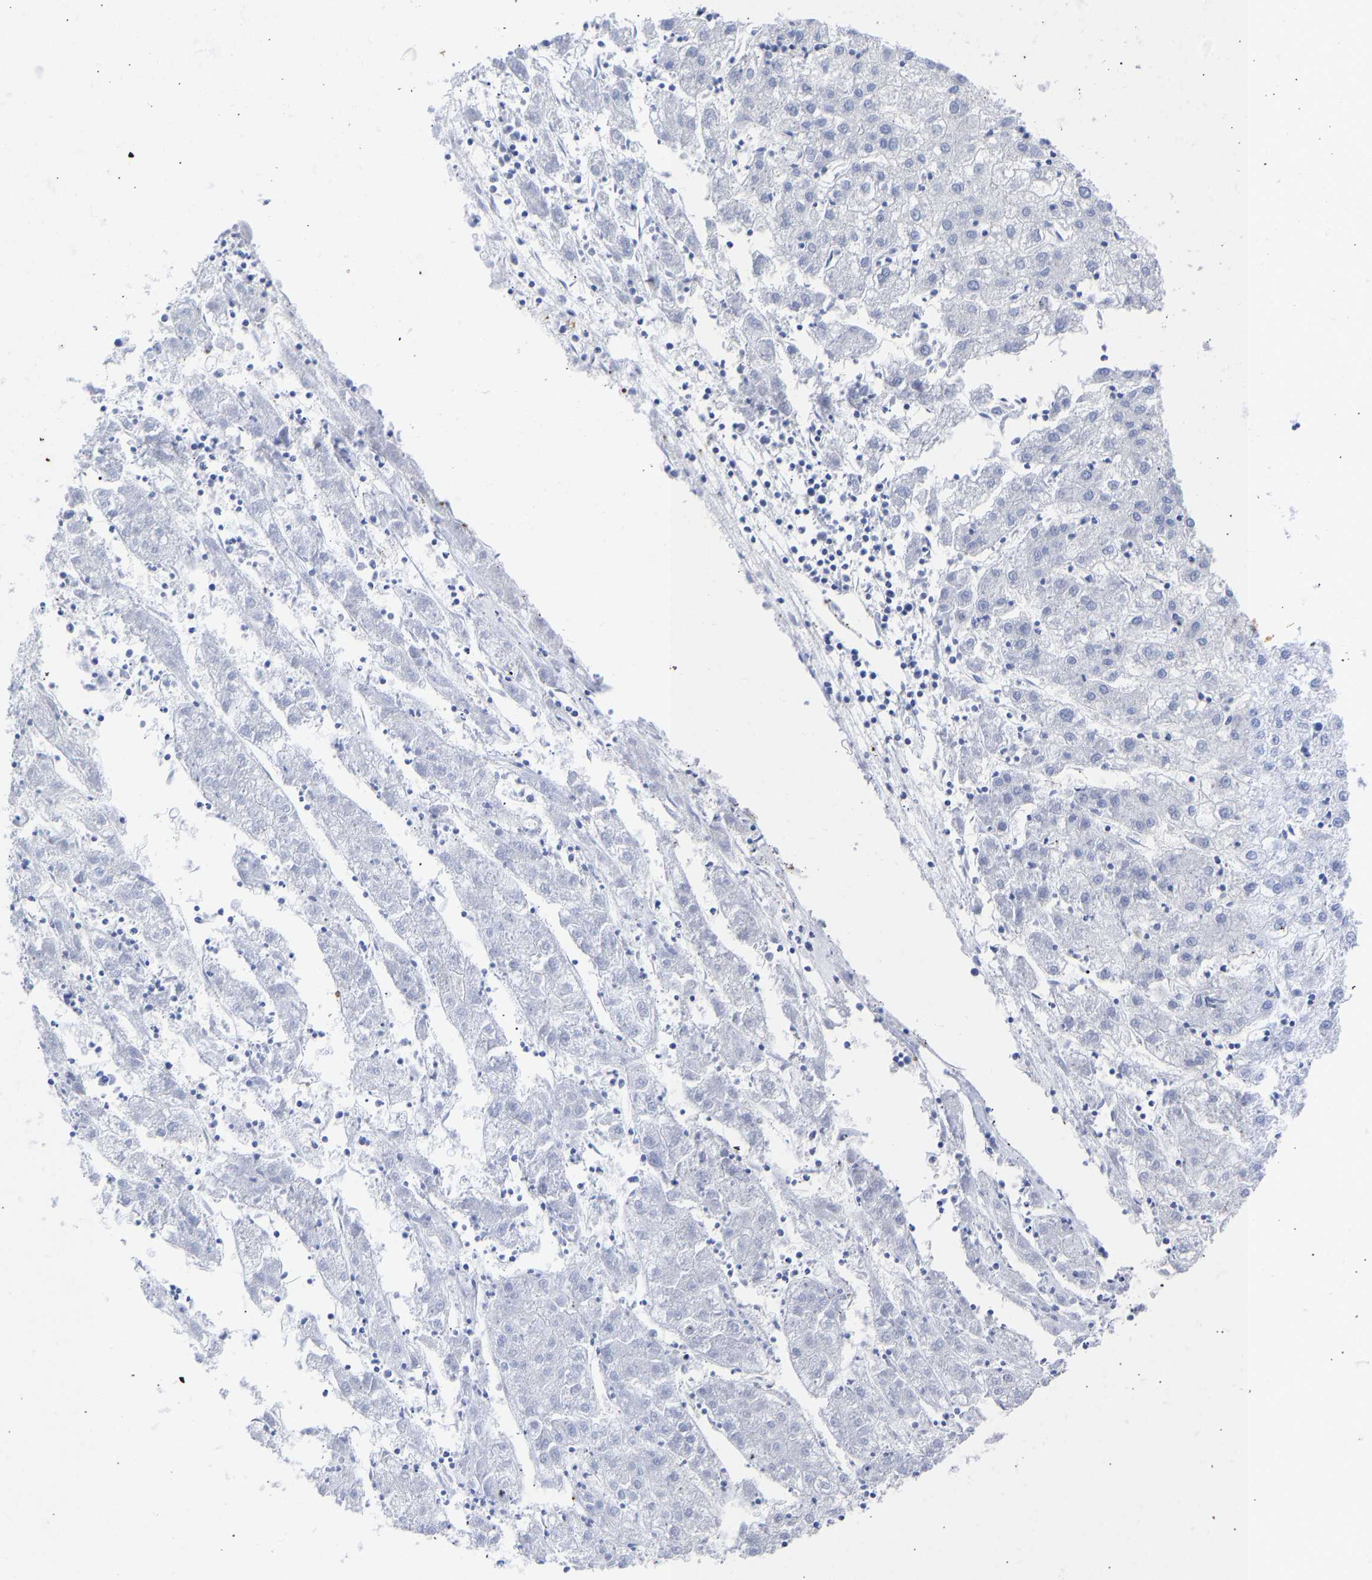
{"staining": {"intensity": "negative", "quantity": "none", "location": "none"}, "tissue": "liver cancer", "cell_type": "Tumor cells", "image_type": "cancer", "snomed": [{"axis": "morphology", "description": "Carcinoma, Hepatocellular, NOS"}, {"axis": "topography", "description": "Liver"}], "caption": "A photomicrograph of liver cancer (hepatocellular carcinoma) stained for a protein reveals no brown staining in tumor cells.", "gene": "KRT1", "patient": {"sex": "male", "age": 72}}